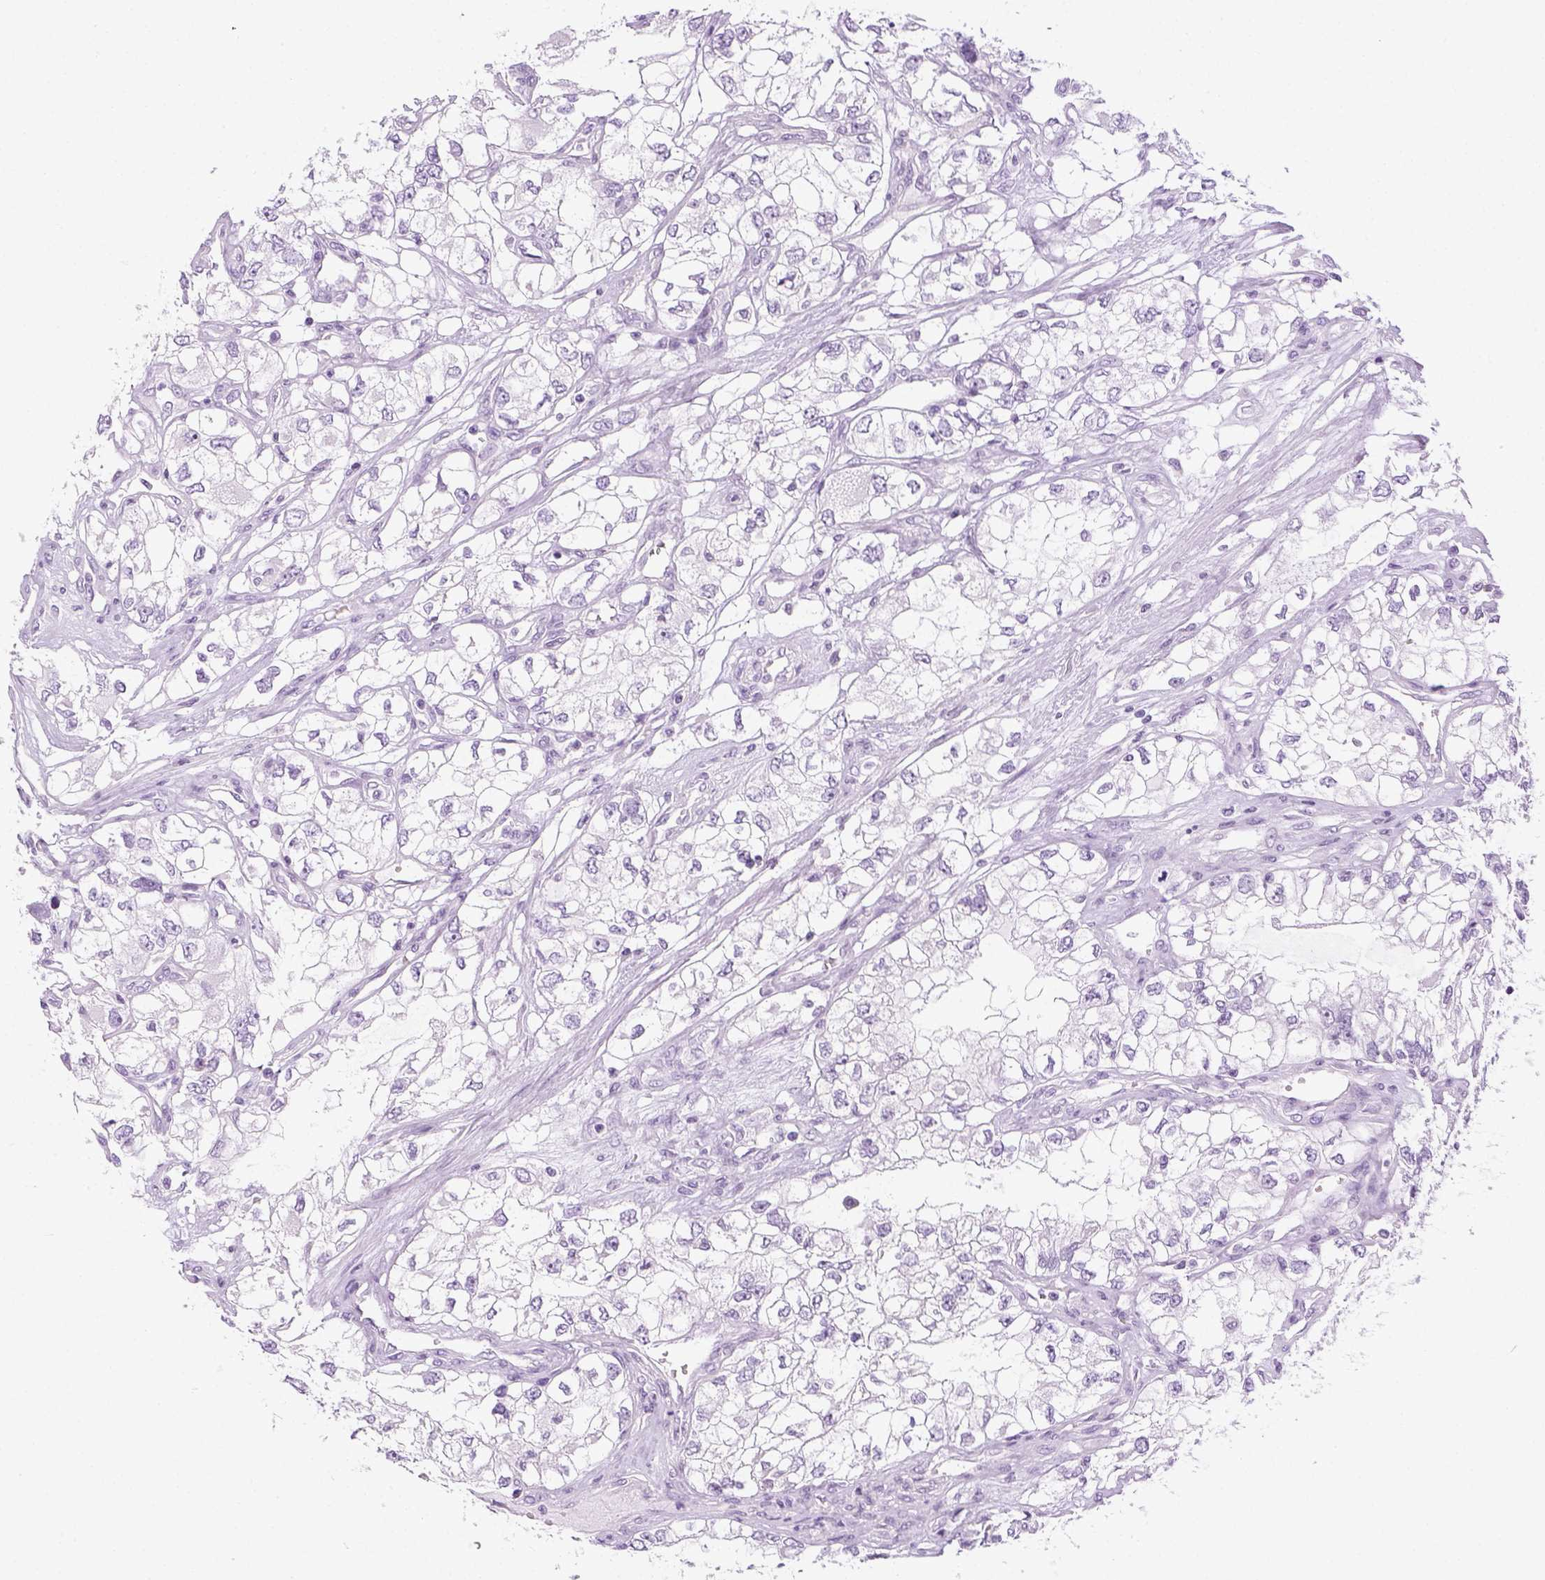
{"staining": {"intensity": "negative", "quantity": "none", "location": "none"}, "tissue": "renal cancer", "cell_type": "Tumor cells", "image_type": "cancer", "snomed": [{"axis": "morphology", "description": "Adenocarcinoma, NOS"}, {"axis": "topography", "description": "Kidney"}], "caption": "The histopathology image exhibits no significant expression in tumor cells of renal adenocarcinoma.", "gene": "LGSN", "patient": {"sex": "female", "age": 59}}